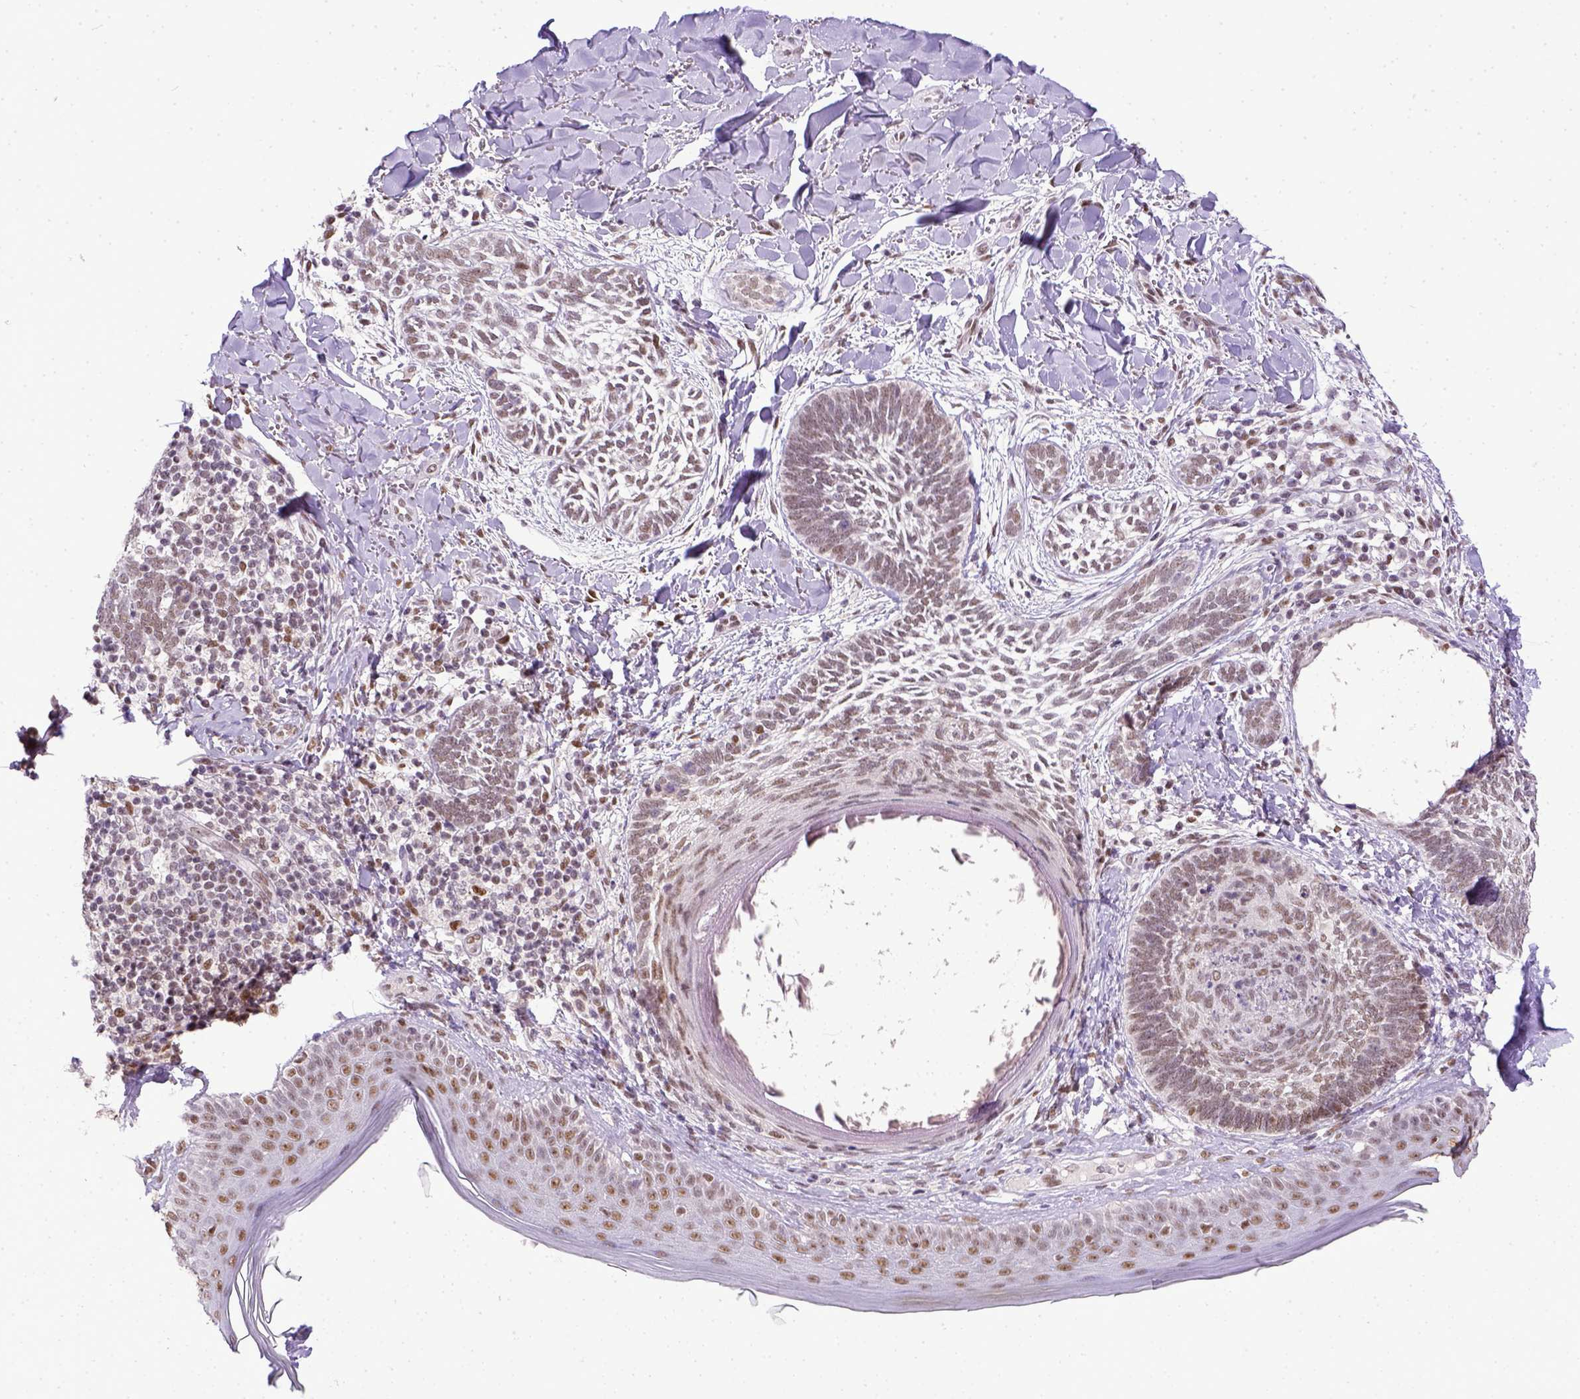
{"staining": {"intensity": "weak", "quantity": ">75%", "location": "nuclear"}, "tissue": "skin cancer", "cell_type": "Tumor cells", "image_type": "cancer", "snomed": [{"axis": "morphology", "description": "Normal tissue, NOS"}, {"axis": "morphology", "description": "Basal cell carcinoma"}, {"axis": "topography", "description": "Skin"}], "caption": "High-magnification brightfield microscopy of skin cancer (basal cell carcinoma) stained with DAB (3,3'-diaminobenzidine) (brown) and counterstained with hematoxylin (blue). tumor cells exhibit weak nuclear expression is seen in approximately>75% of cells.", "gene": "ERCC1", "patient": {"sex": "male", "age": 46}}